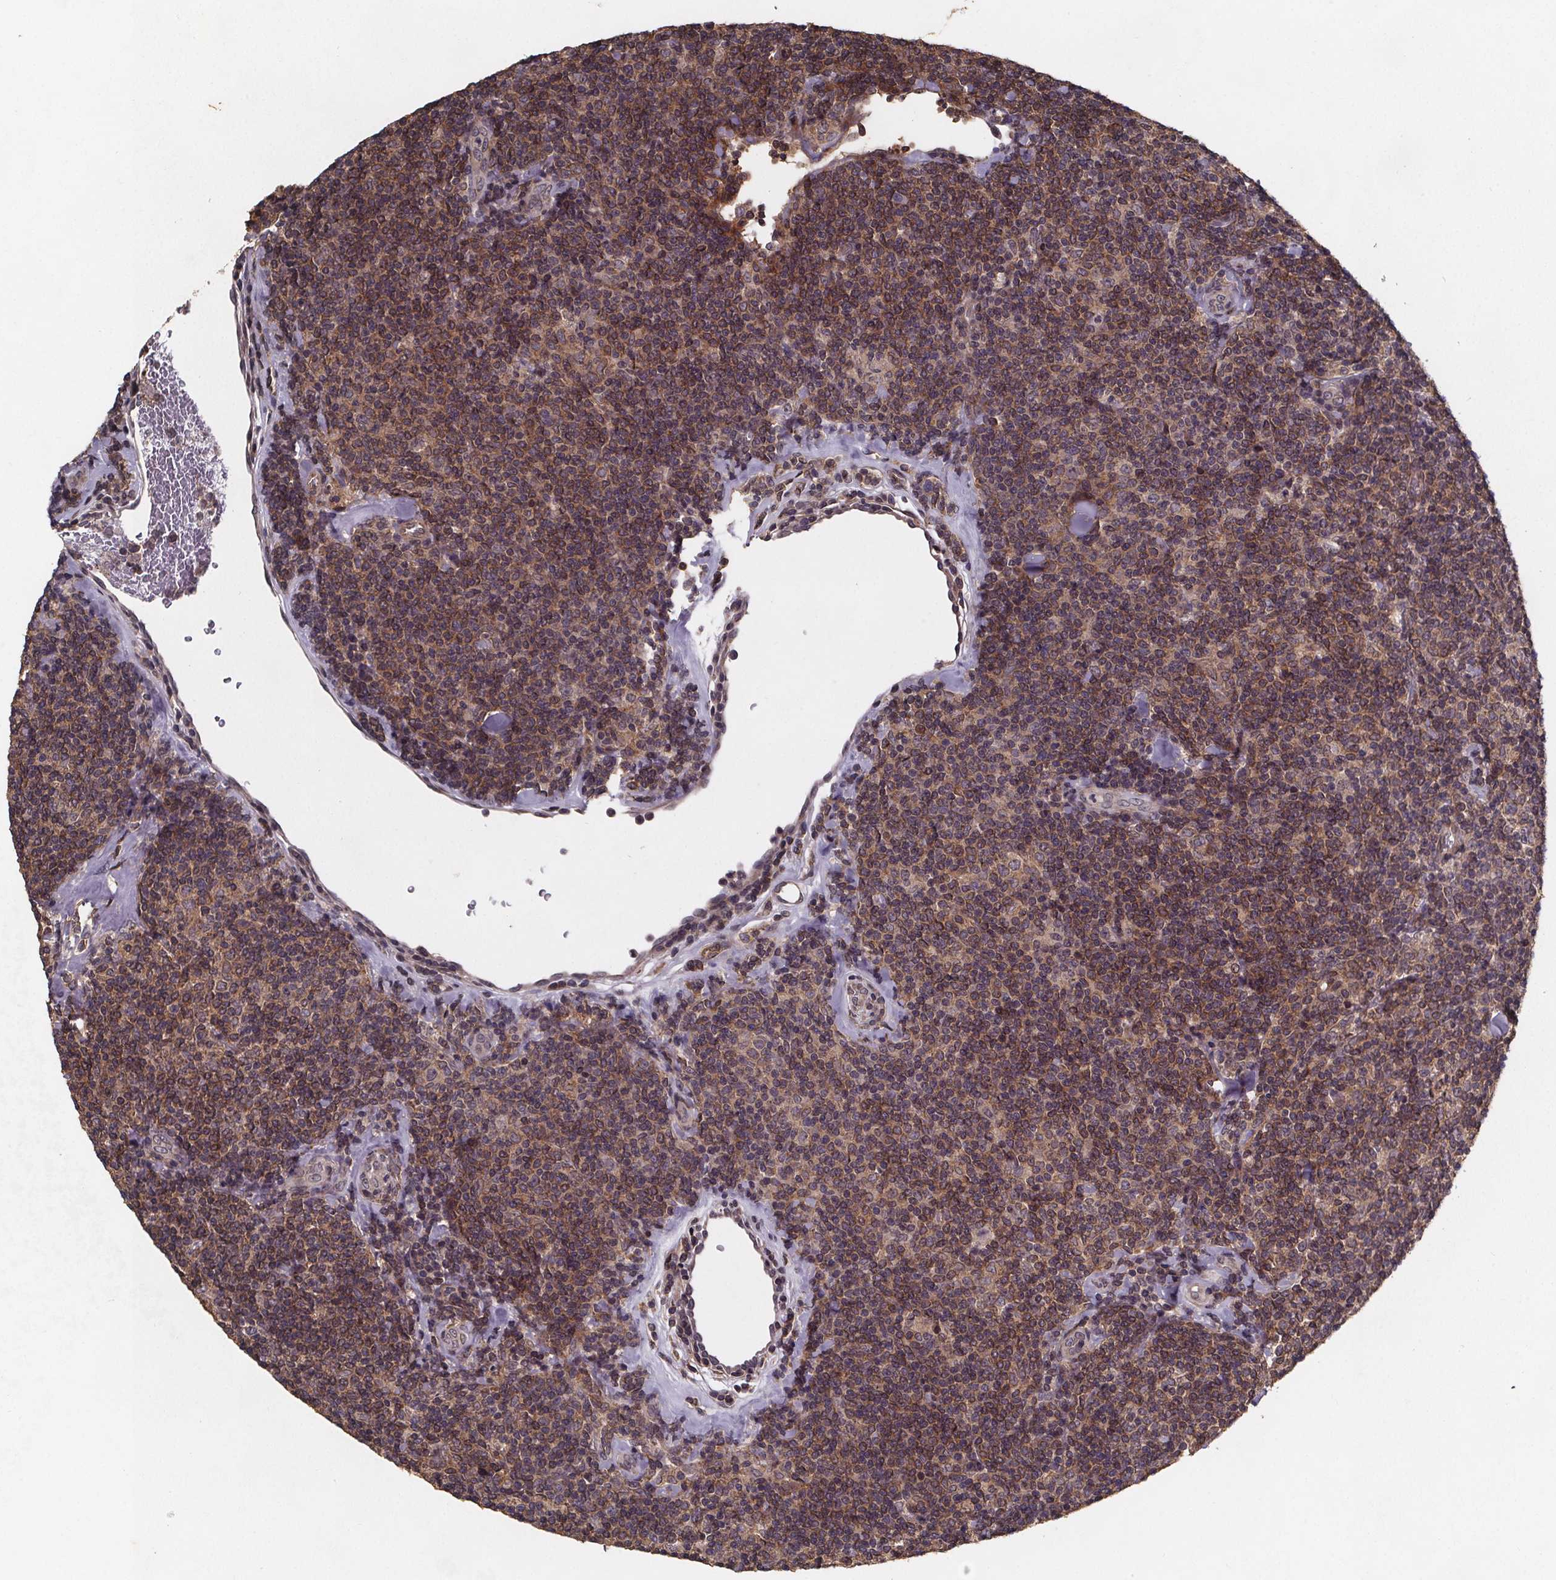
{"staining": {"intensity": "moderate", "quantity": ">75%", "location": "cytoplasmic/membranous"}, "tissue": "lymphoma", "cell_type": "Tumor cells", "image_type": "cancer", "snomed": [{"axis": "morphology", "description": "Malignant lymphoma, non-Hodgkin's type, Low grade"}, {"axis": "topography", "description": "Lymph node"}], "caption": "There is medium levels of moderate cytoplasmic/membranous positivity in tumor cells of lymphoma, as demonstrated by immunohistochemical staining (brown color).", "gene": "PIERCE2", "patient": {"sex": "female", "age": 56}}